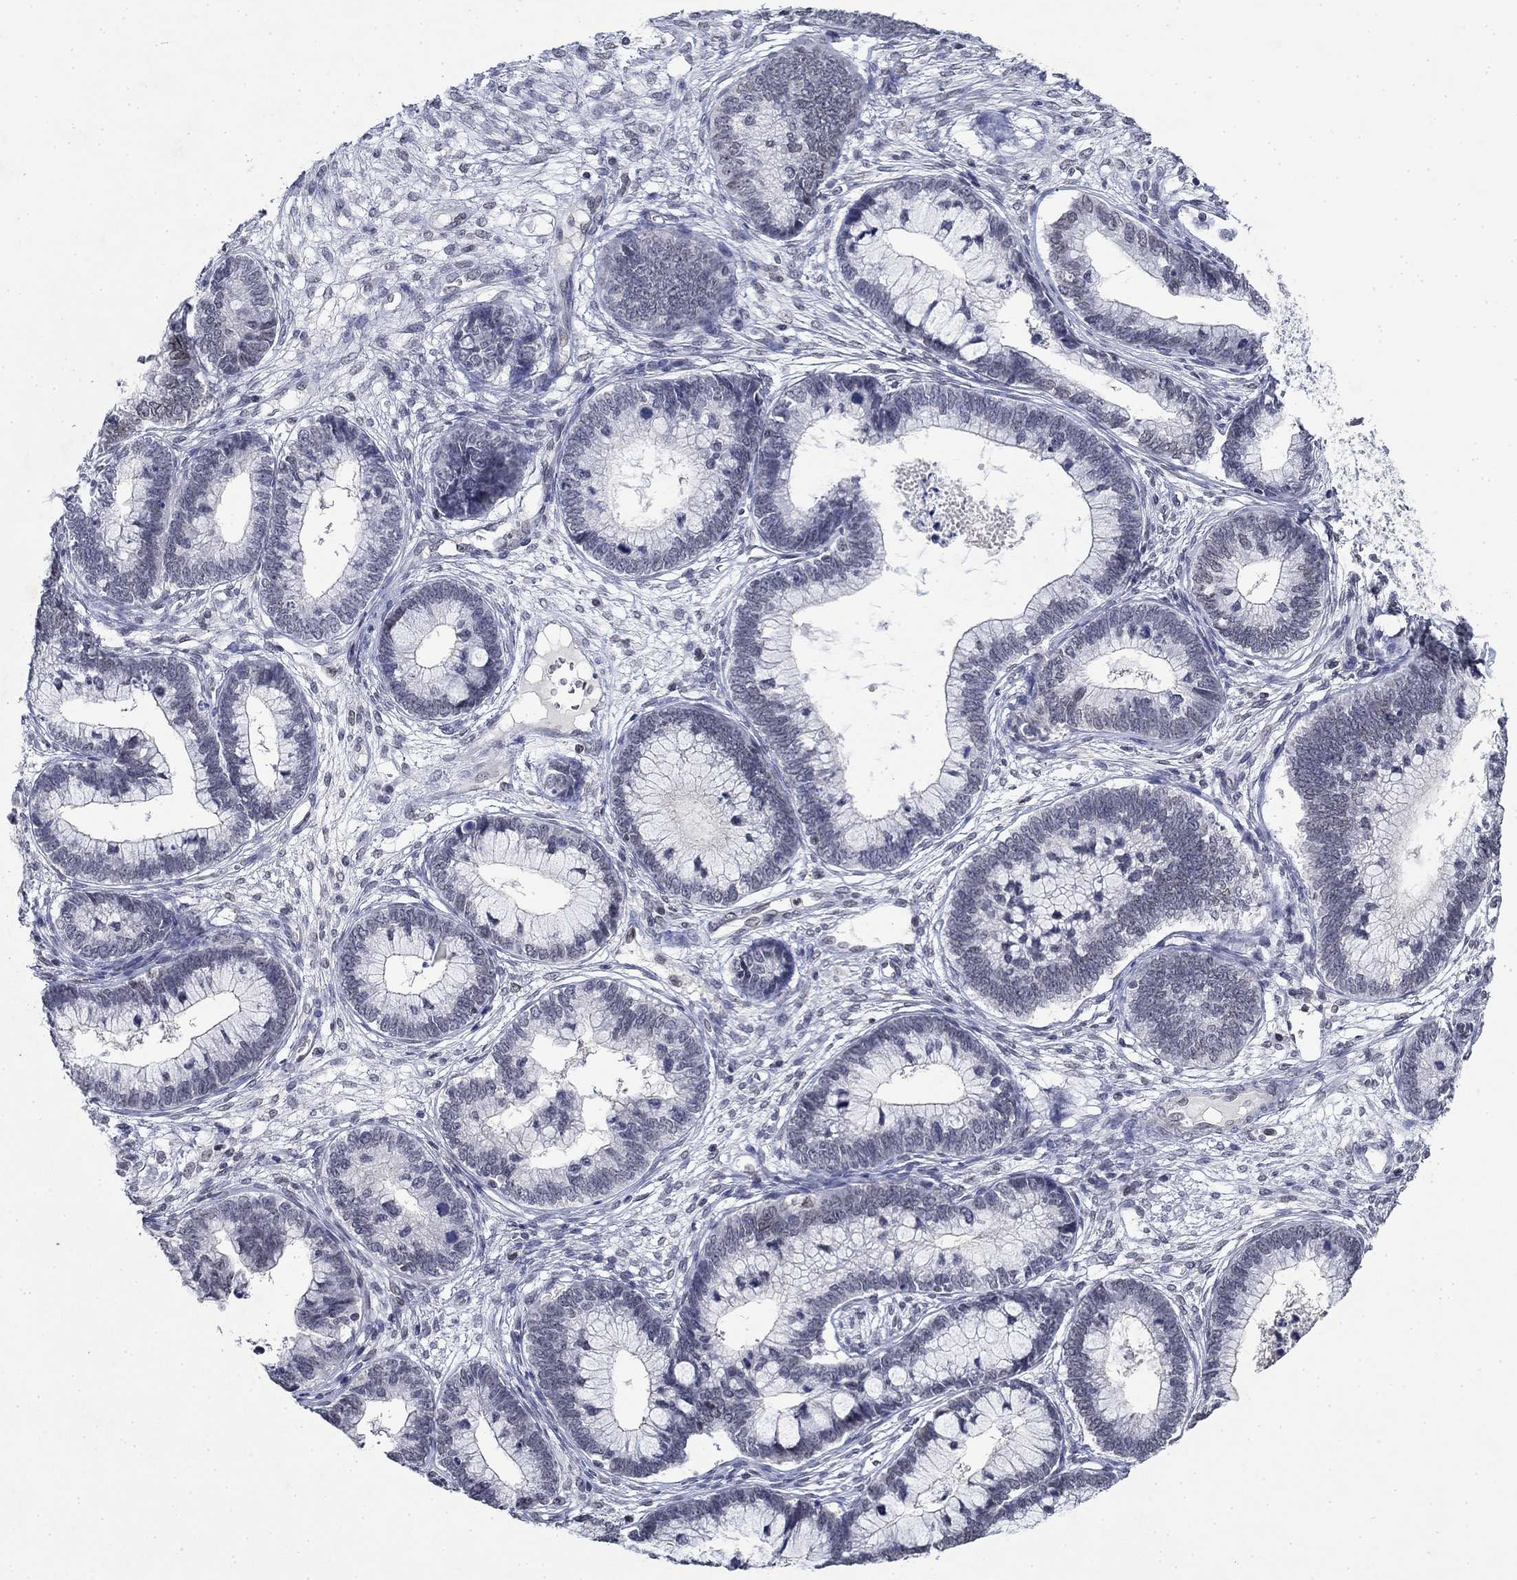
{"staining": {"intensity": "strong", "quantity": "<25%", "location": "cytoplasmic/membranous,nuclear"}, "tissue": "cervical cancer", "cell_type": "Tumor cells", "image_type": "cancer", "snomed": [{"axis": "morphology", "description": "Adenocarcinoma, NOS"}, {"axis": "topography", "description": "Cervix"}], "caption": "Protein analysis of adenocarcinoma (cervical) tissue displays strong cytoplasmic/membranous and nuclear expression in approximately <25% of tumor cells. (Stains: DAB (3,3'-diaminobenzidine) in brown, nuclei in blue, Microscopy: brightfield microscopy at high magnification).", "gene": "TOR1AIP1", "patient": {"sex": "female", "age": 44}}